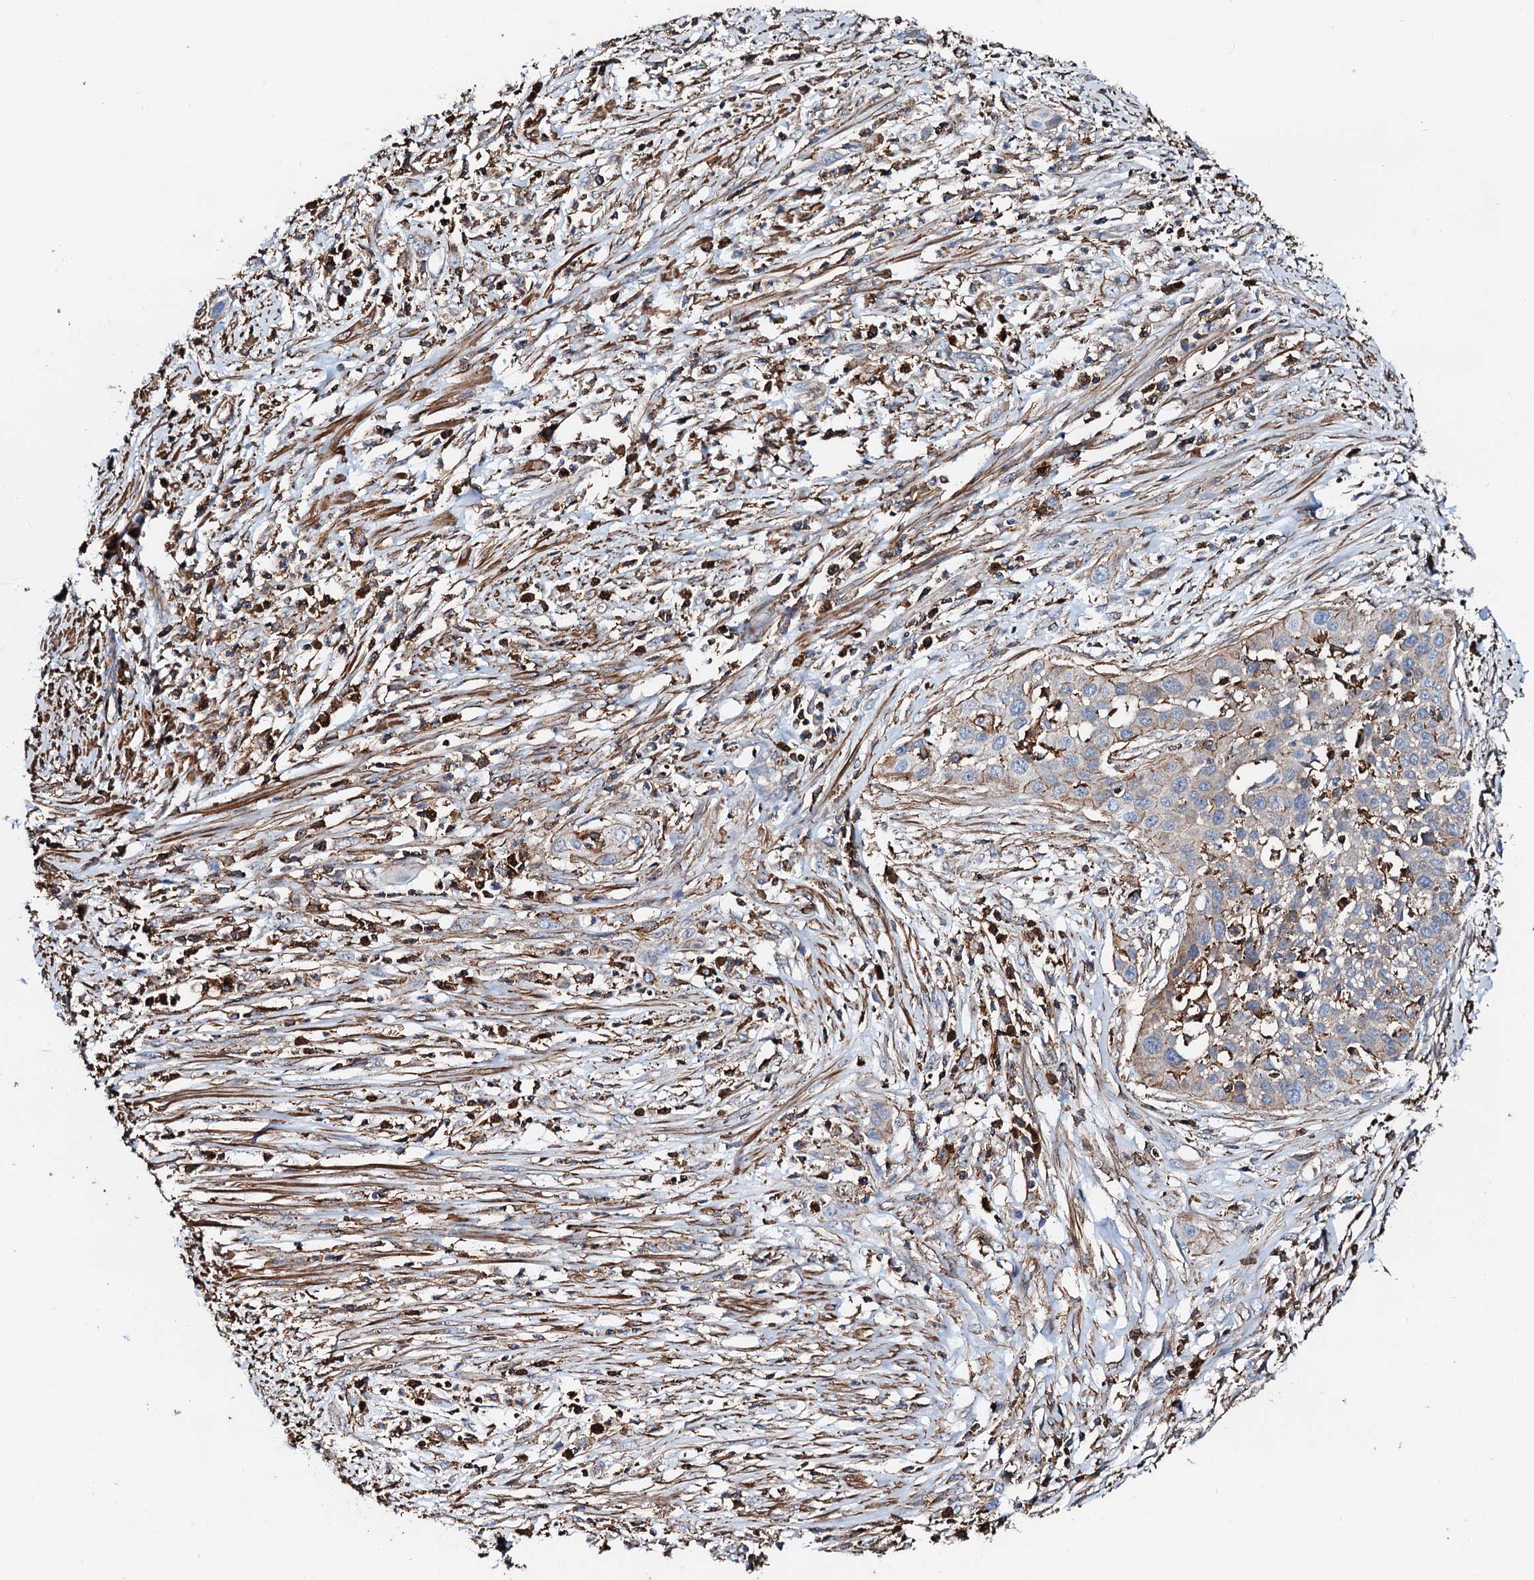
{"staining": {"intensity": "weak", "quantity": "<25%", "location": "cytoplasmic/membranous"}, "tissue": "cervical cancer", "cell_type": "Tumor cells", "image_type": "cancer", "snomed": [{"axis": "morphology", "description": "Squamous cell carcinoma, NOS"}, {"axis": "topography", "description": "Cervix"}], "caption": "The IHC photomicrograph has no significant expression in tumor cells of cervical cancer tissue.", "gene": "INTS10", "patient": {"sex": "female", "age": 34}}